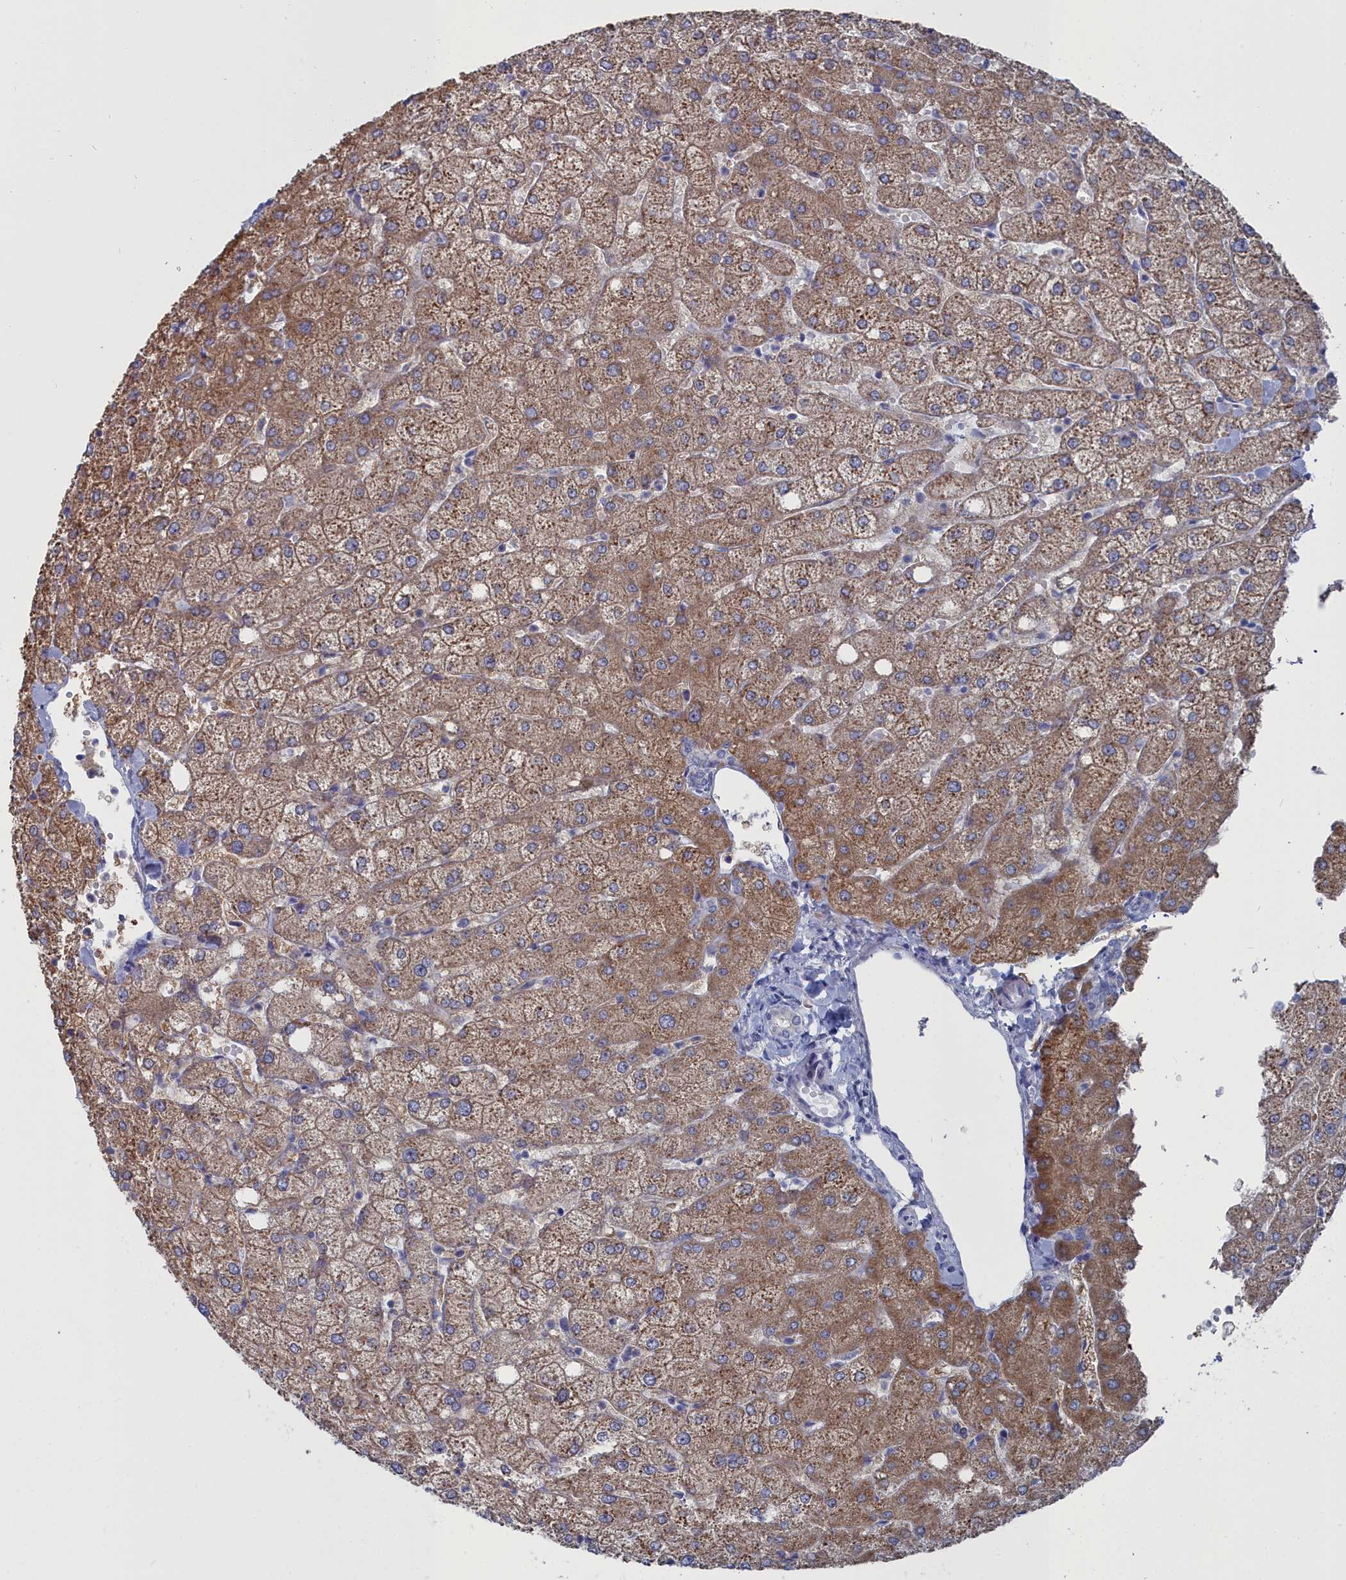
{"staining": {"intensity": "negative", "quantity": "none", "location": "none"}, "tissue": "liver", "cell_type": "Cholangiocytes", "image_type": "normal", "snomed": [{"axis": "morphology", "description": "Normal tissue, NOS"}, {"axis": "topography", "description": "Liver"}], "caption": "Immunohistochemistry photomicrograph of normal human liver stained for a protein (brown), which exhibits no positivity in cholangiocytes. (Stains: DAB immunohistochemistry with hematoxylin counter stain, Microscopy: brightfield microscopy at high magnification).", "gene": "CCDC149", "patient": {"sex": "female", "age": 54}}